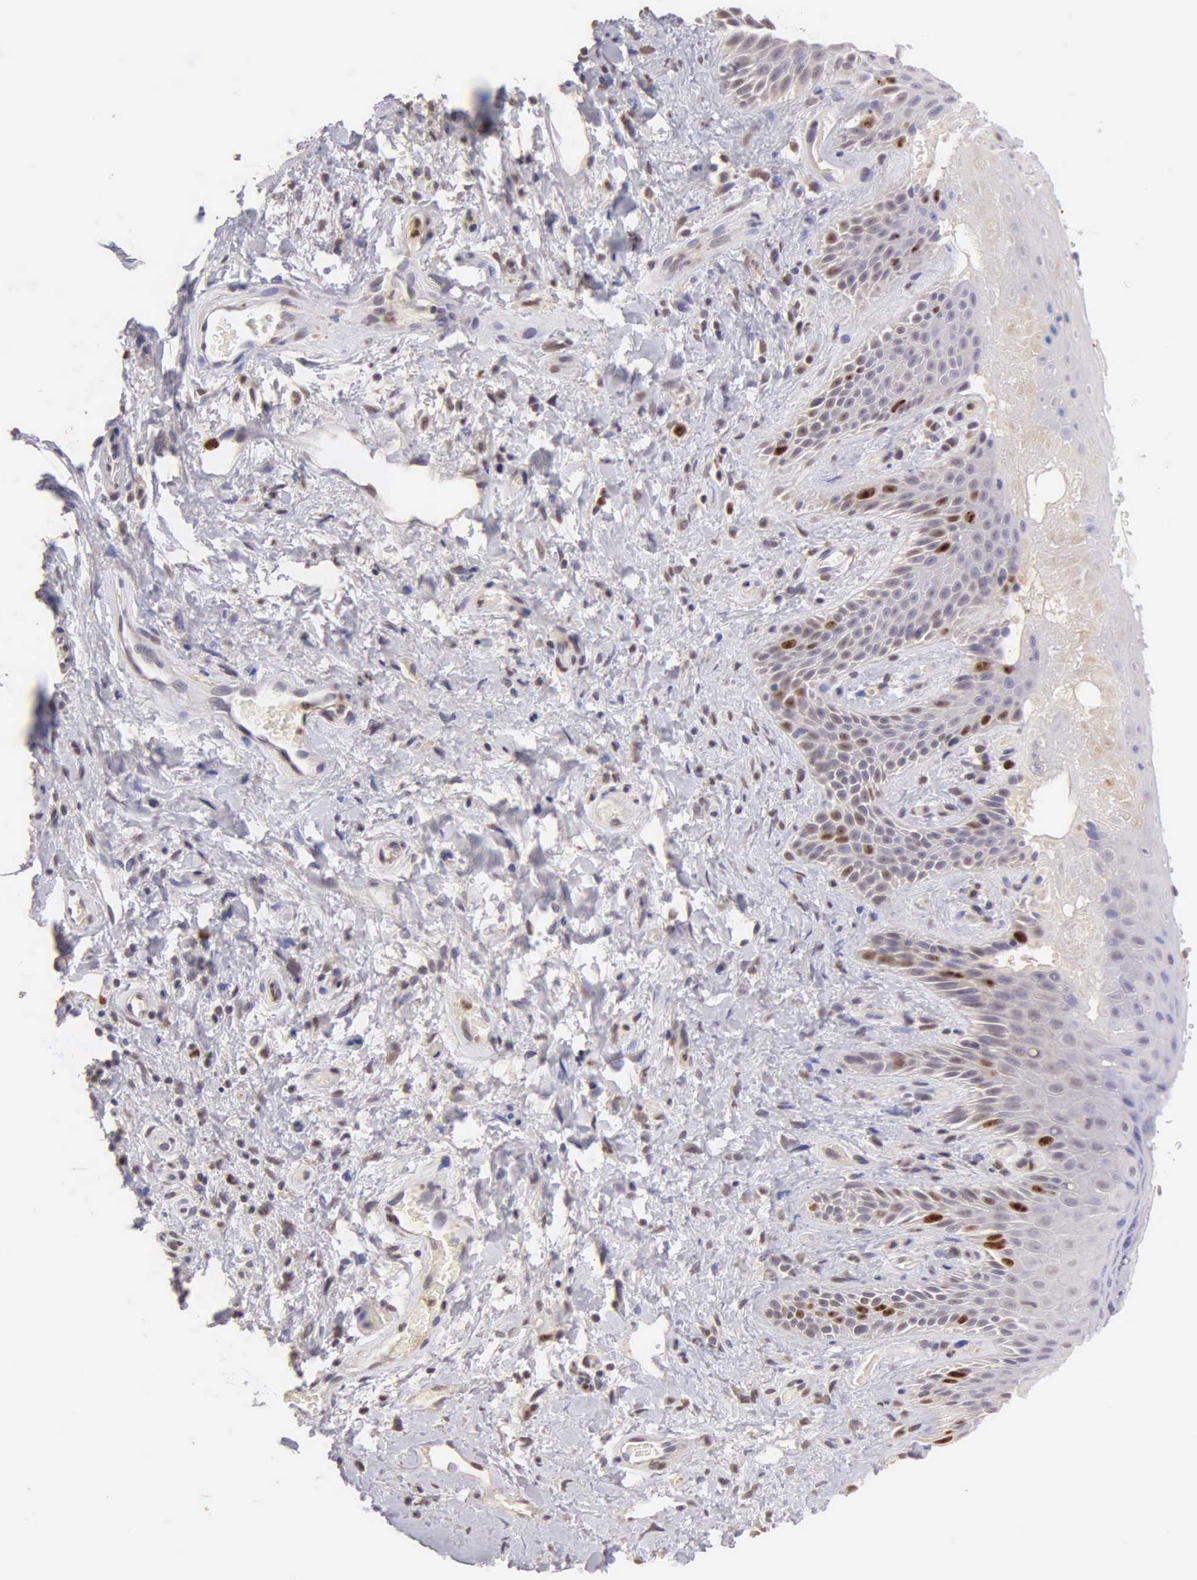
{"staining": {"intensity": "strong", "quantity": "<25%", "location": "nuclear"}, "tissue": "skin", "cell_type": "Epidermal cells", "image_type": "normal", "snomed": [{"axis": "morphology", "description": "Normal tissue, NOS"}, {"axis": "topography", "description": "Anal"}], "caption": "The histopathology image displays staining of benign skin, revealing strong nuclear protein expression (brown color) within epidermal cells. (DAB IHC, brown staining for protein, blue staining for nuclei).", "gene": "MKI67", "patient": {"sex": "male", "age": 78}}